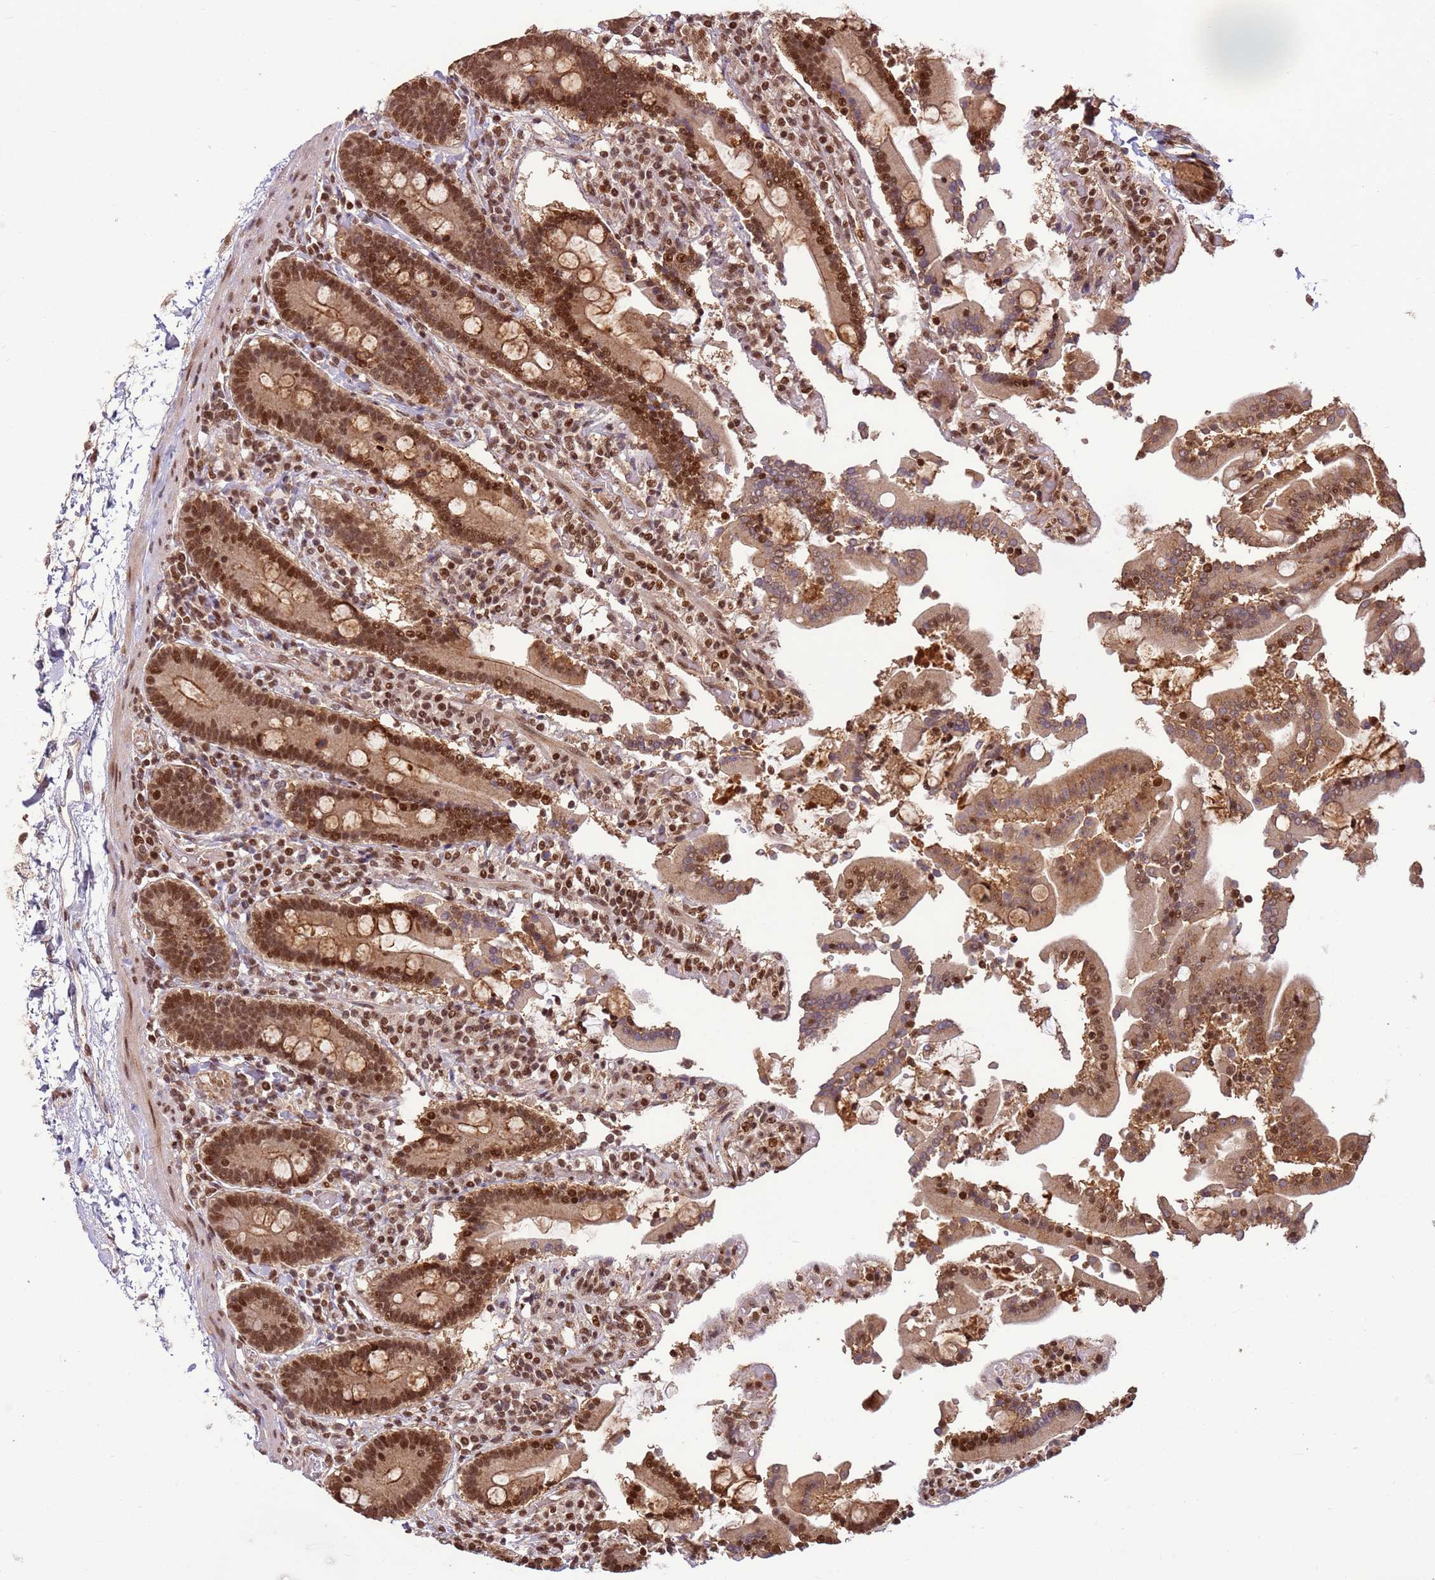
{"staining": {"intensity": "strong", "quantity": ">75%", "location": "cytoplasmic/membranous,nuclear"}, "tissue": "duodenum", "cell_type": "Glandular cells", "image_type": "normal", "snomed": [{"axis": "morphology", "description": "Normal tissue, NOS"}, {"axis": "topography", "description": "Duodenum"}], "caption": "Duodenum stained for a protein reveals strong cytoplasmic/membranous,nuclear positivity in glandular cells. Immunohistochemistry stains the protein of interest in brown and the nuclei are stained blue.", "gene": "ZBTB12", "patient": {"sex": "male", "age": 55}}